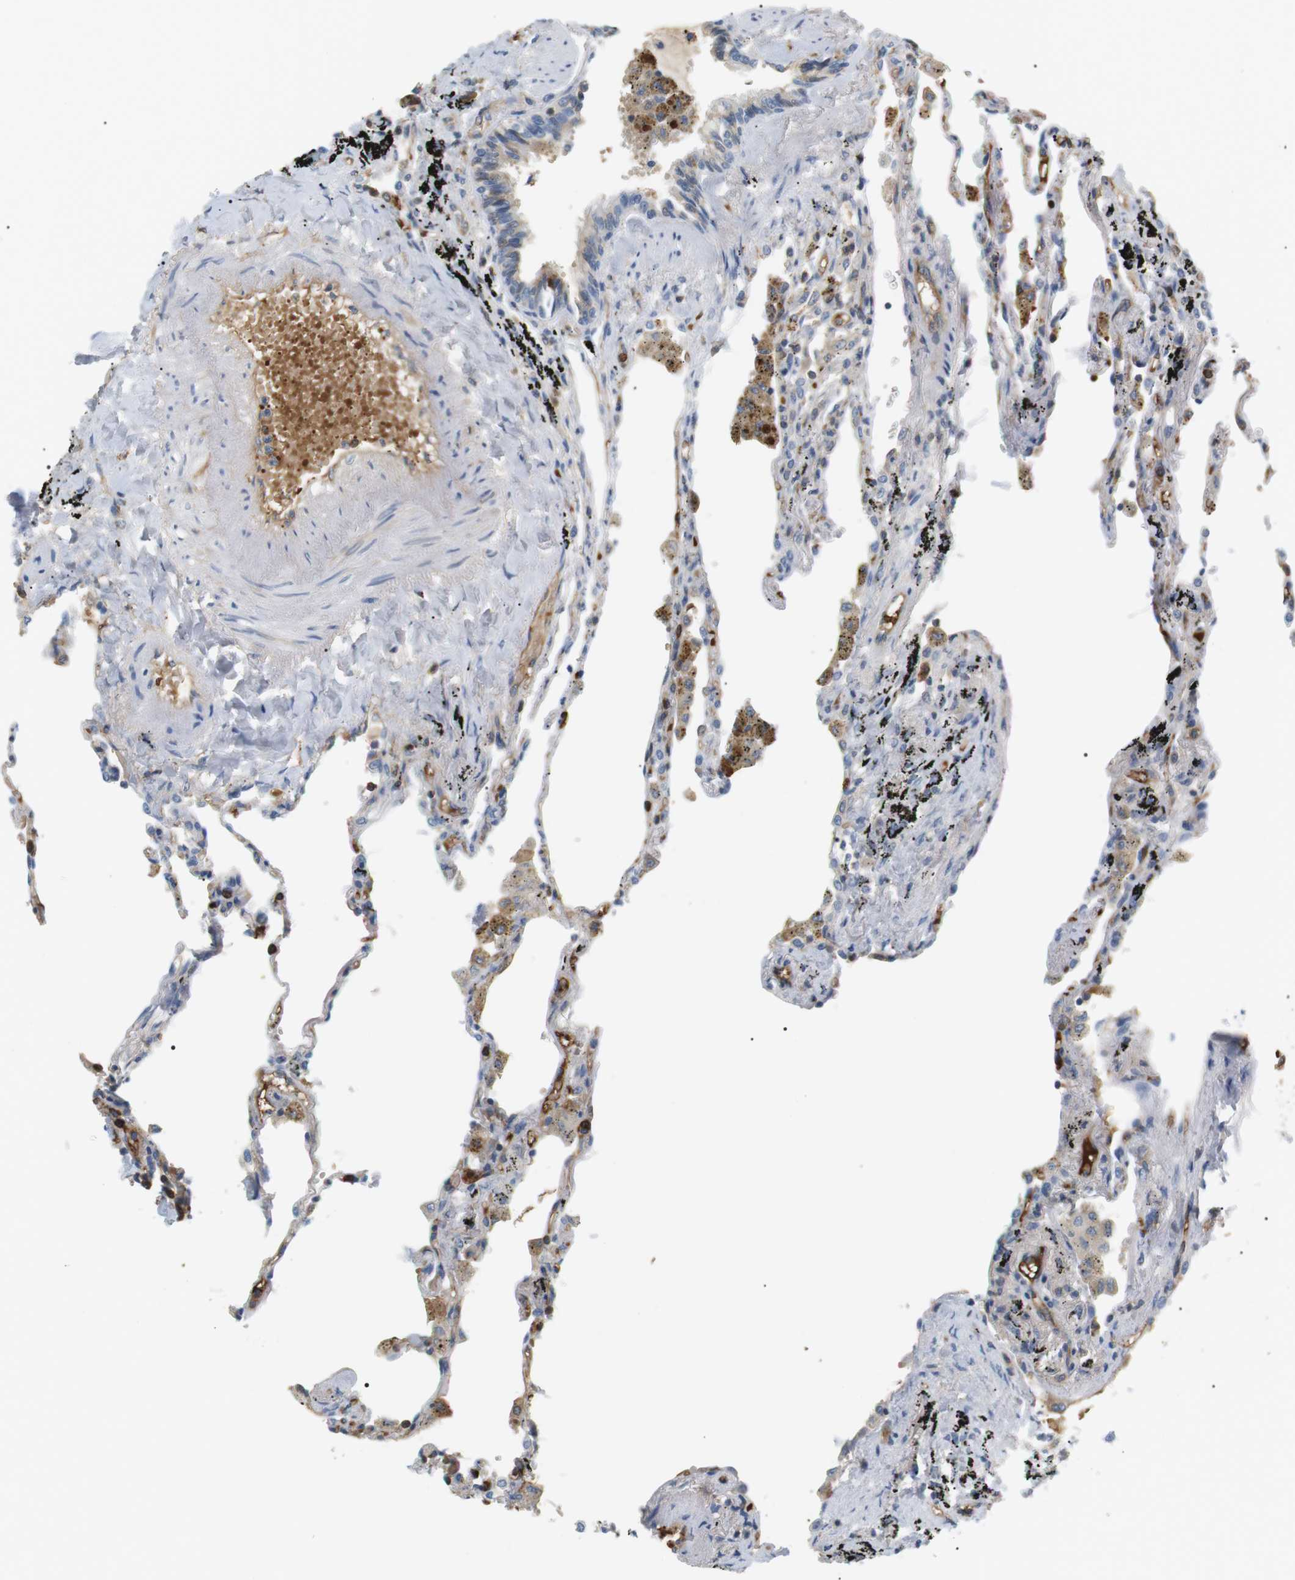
{"staining": {"intensity": "weak", "quantity": ">75%", "location": "cytoplasmic/membranous"}, "tissue": "lung", "cell_type": "Alveolar cells", "image_type": "normal", "snomed": [{"axis": "morphology", "description": "Normal tissue, NOS"}, {"axis": "topography", "description": "Lung"}], "caption": "DAB immunohistochemical staining of benign human lung reveals weak cytoplasmic/membranous protein staining in approximately >75% of alveolar cells.", "gene": "ADCY10", "patient": {"sex": "male", "age": 59}}